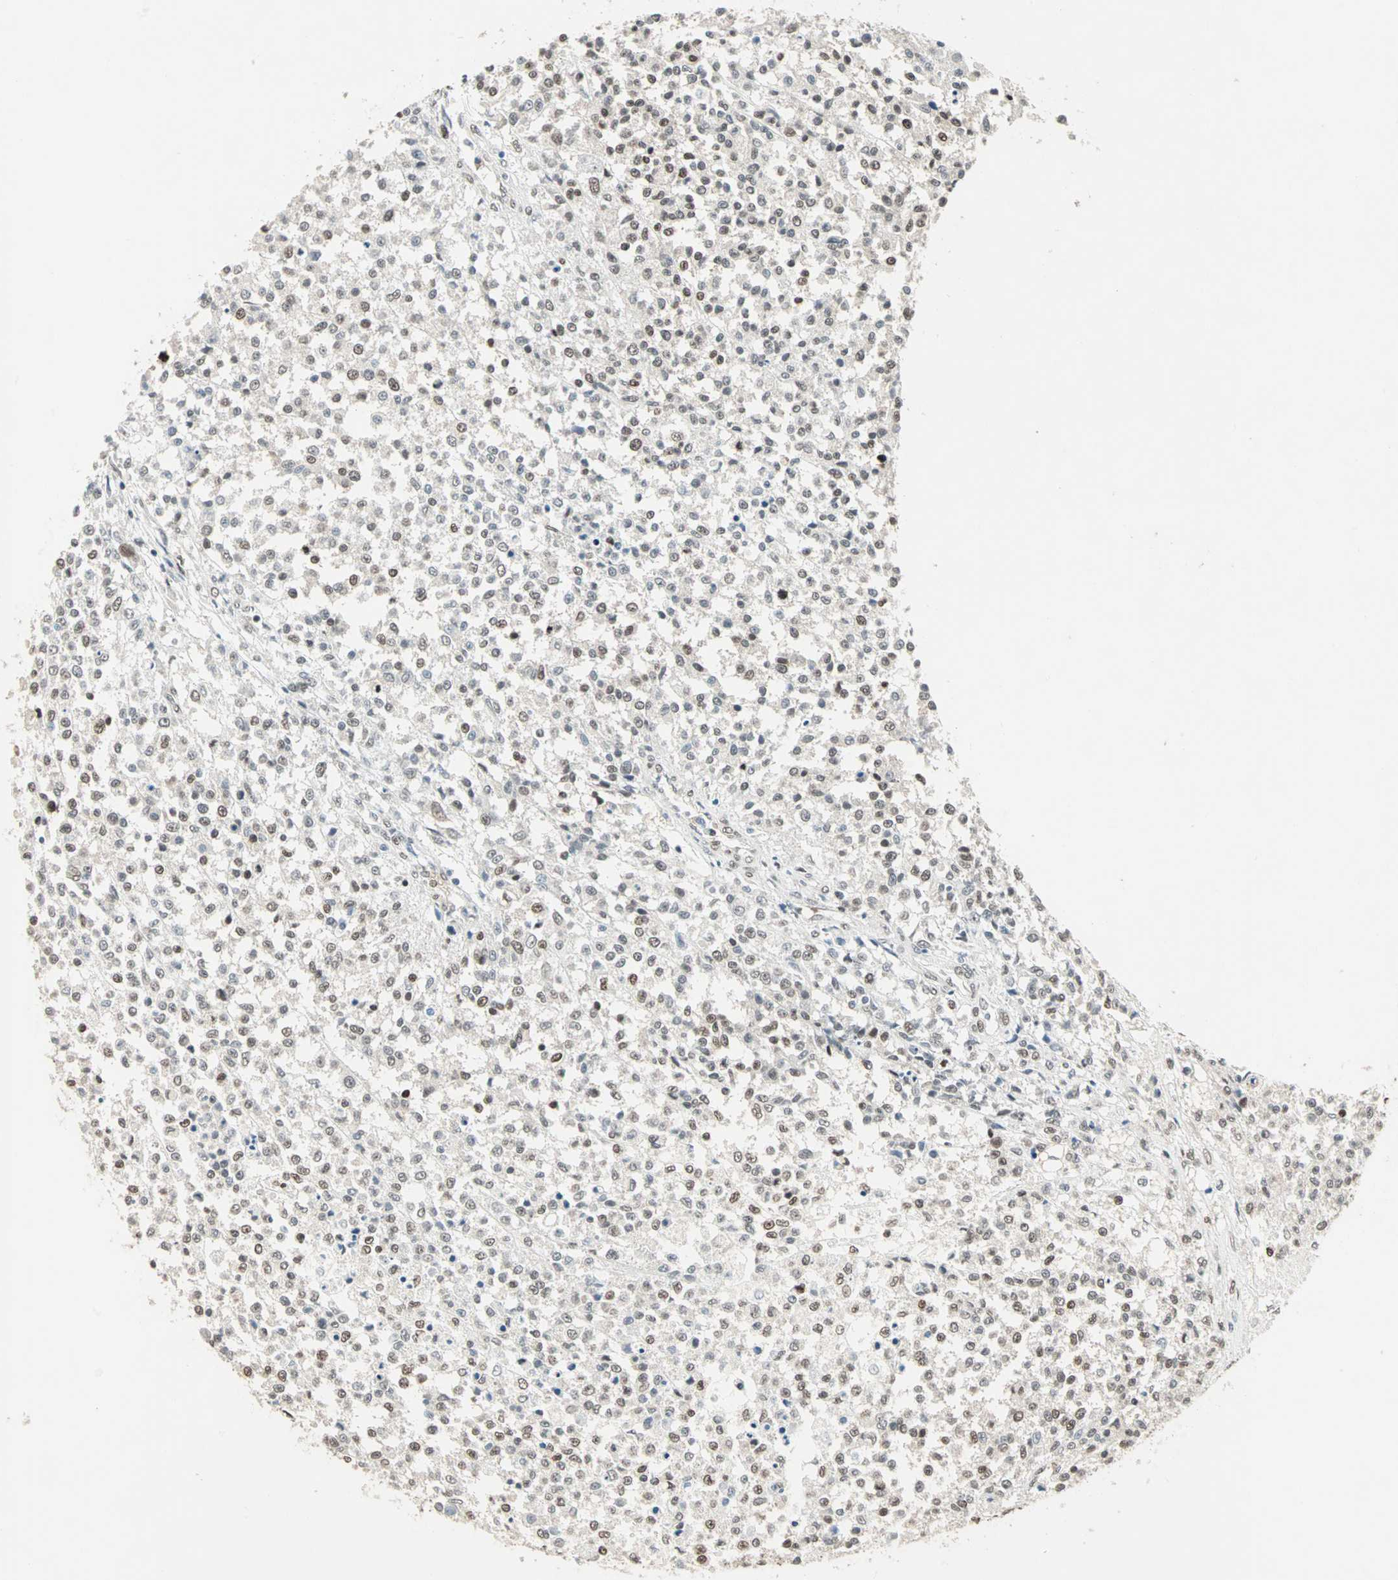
{"staining": {"intensity": "strong", "quantity": "25%-75%", "location": "nuclear"}, "tissue": "testis cancer", "cell_type": "Tumor cells", "image_type": "cancer", "snomed": [{"axis": "morphology", "description": "Seminoma, NOS"}, {"axis": "topography", "description": "Testis"}], "caption": "Brown immunohistochemical staining in seminoma (testis) displays strong nuclear expression in about 25%-75% of tumor cells.", "gene": "MDC1", "patient": {"sex": "male", "age": 59}}